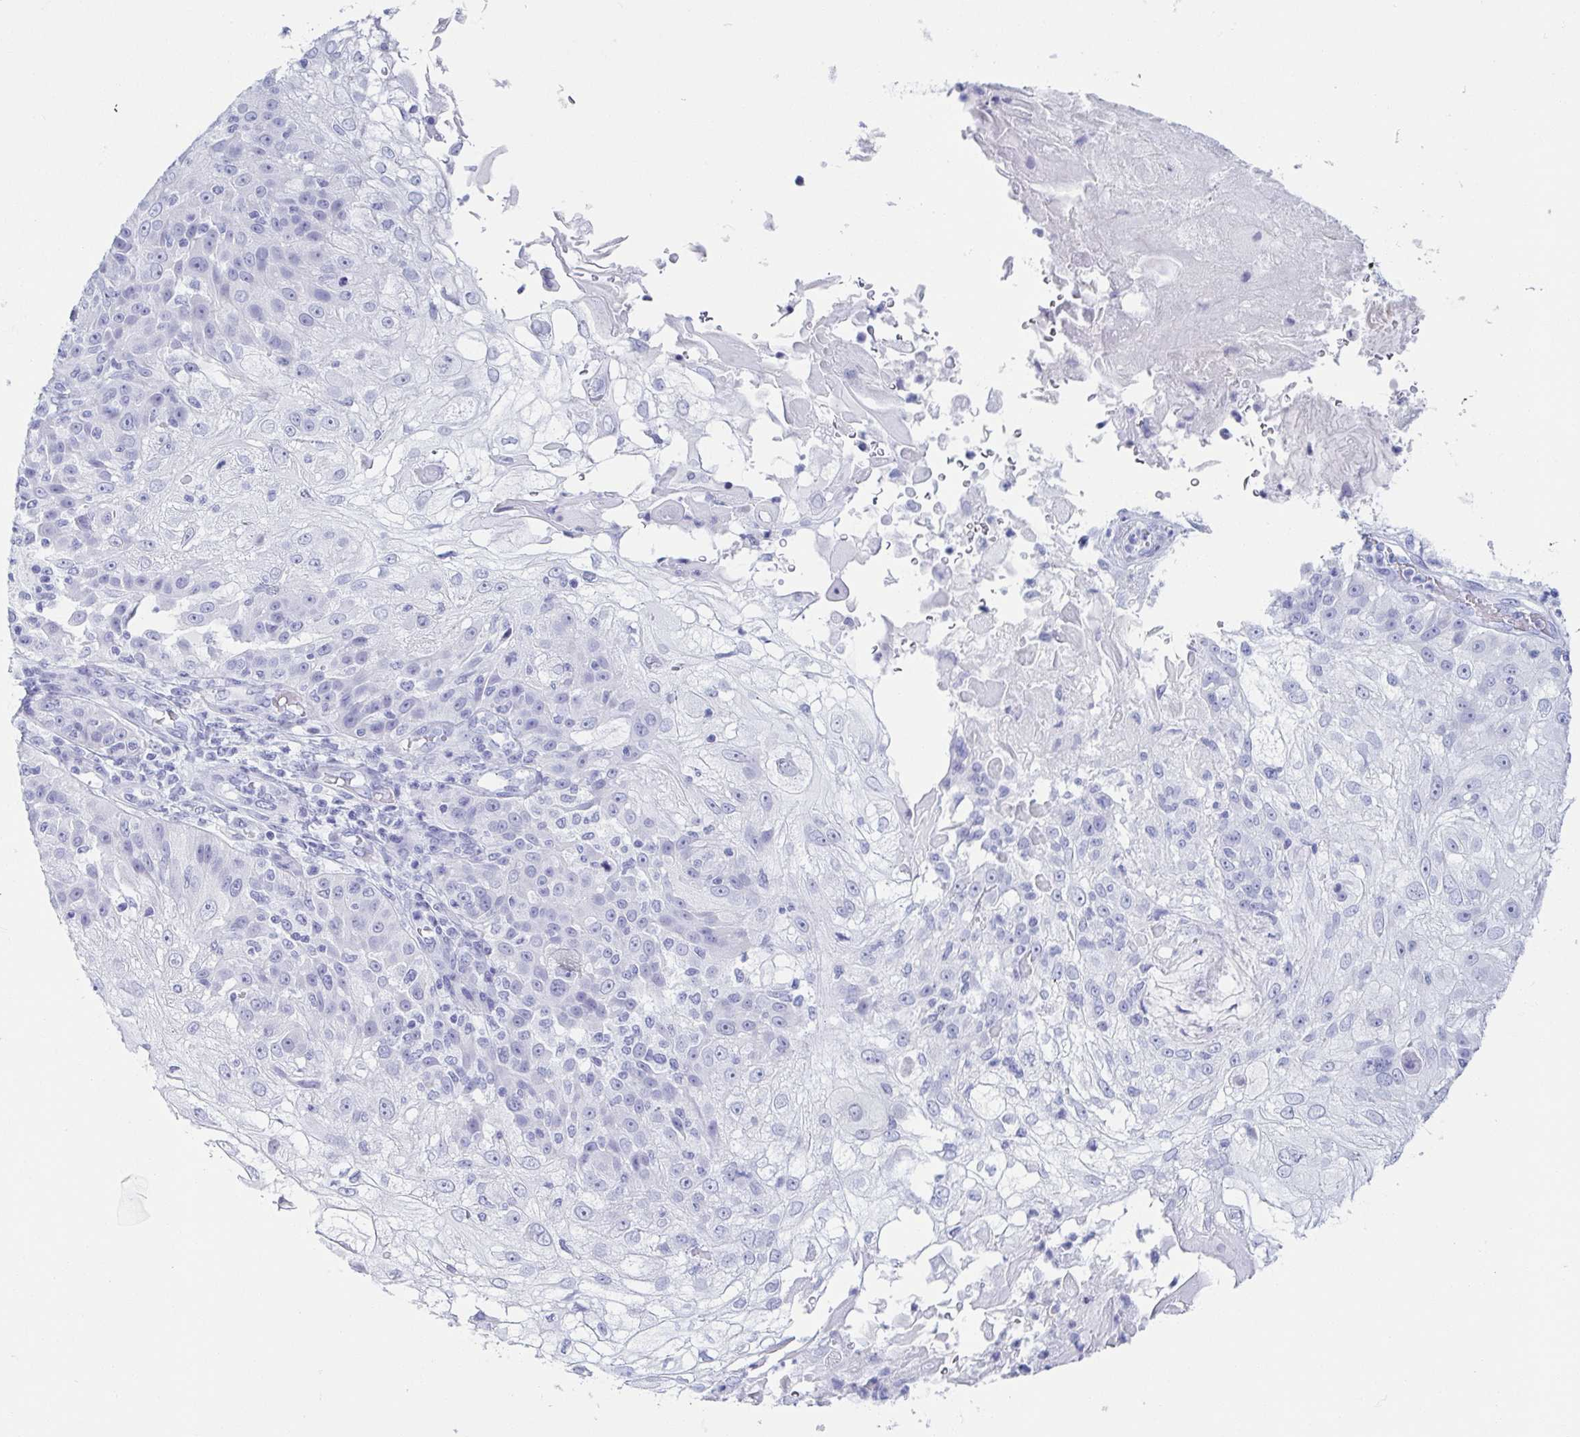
{"staining": {"intensity": "negative", "quantity": "none", "location": "none"}, "tissue": "skin cancer", "cell_type": "Tumor cells", "image_type": "cancer", "snomed": [{"axis": "morphology", "description": "Normal tissue, NOS"}, {"axis": "morphology", "description": "Squamous cell carcinoma, NOS"}, {"axis": "topography", "description": "Skin"}], "caption": "An immunohistochemistry (IHC) photomicrograph of skin cancer is shown. There is no staining in tumor cells of skin cancer.", "gene": "ZG16B", "patient": {"sex": "female", "age": 83}}